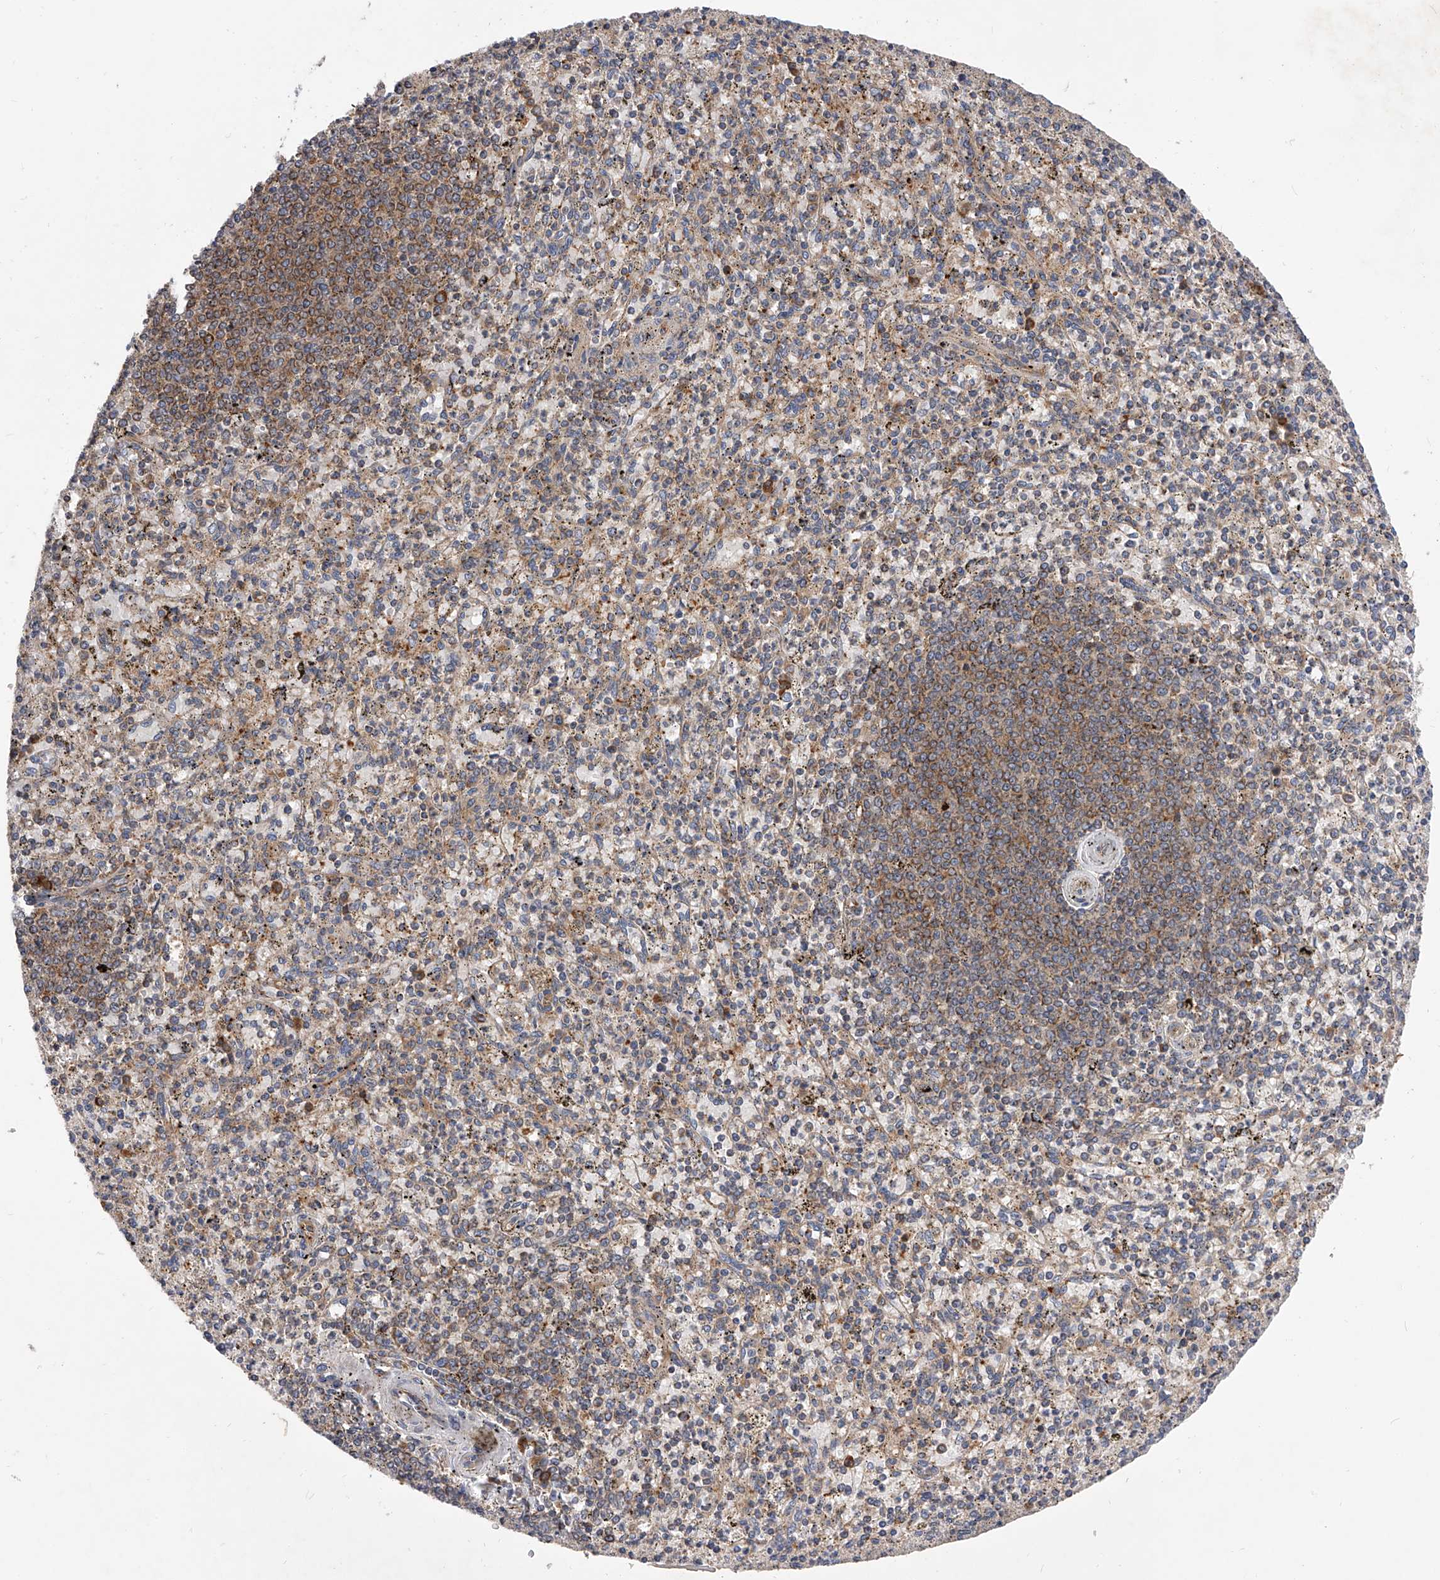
{"staining": {"intensity": "moderate", "quantity": "<25%", "location": "cytoplasmic/membranous"}, "tissue": "spleen", "cell_type": "Cells in red pulp", "image_type": "normal", "snomed": [{"axis": "morphology", "description": "Normal tissue, NOS"}, {"axis": "topography", "description": "Spleen"}], "caption": "Immunohistochemistry staining of normal spleen, which reveals low levels of moderate cytoplasmic/membranous expression in about <25% of cells in red pulp indicating moderate cytoplasmic/membranous protein expression. The staining was performed using DAB (brown) for protein detection and nuclei were counterstained in hematoxylin (blue).", "gene": "CFAP410", "patient": {"sex": "male", "age": 72}}